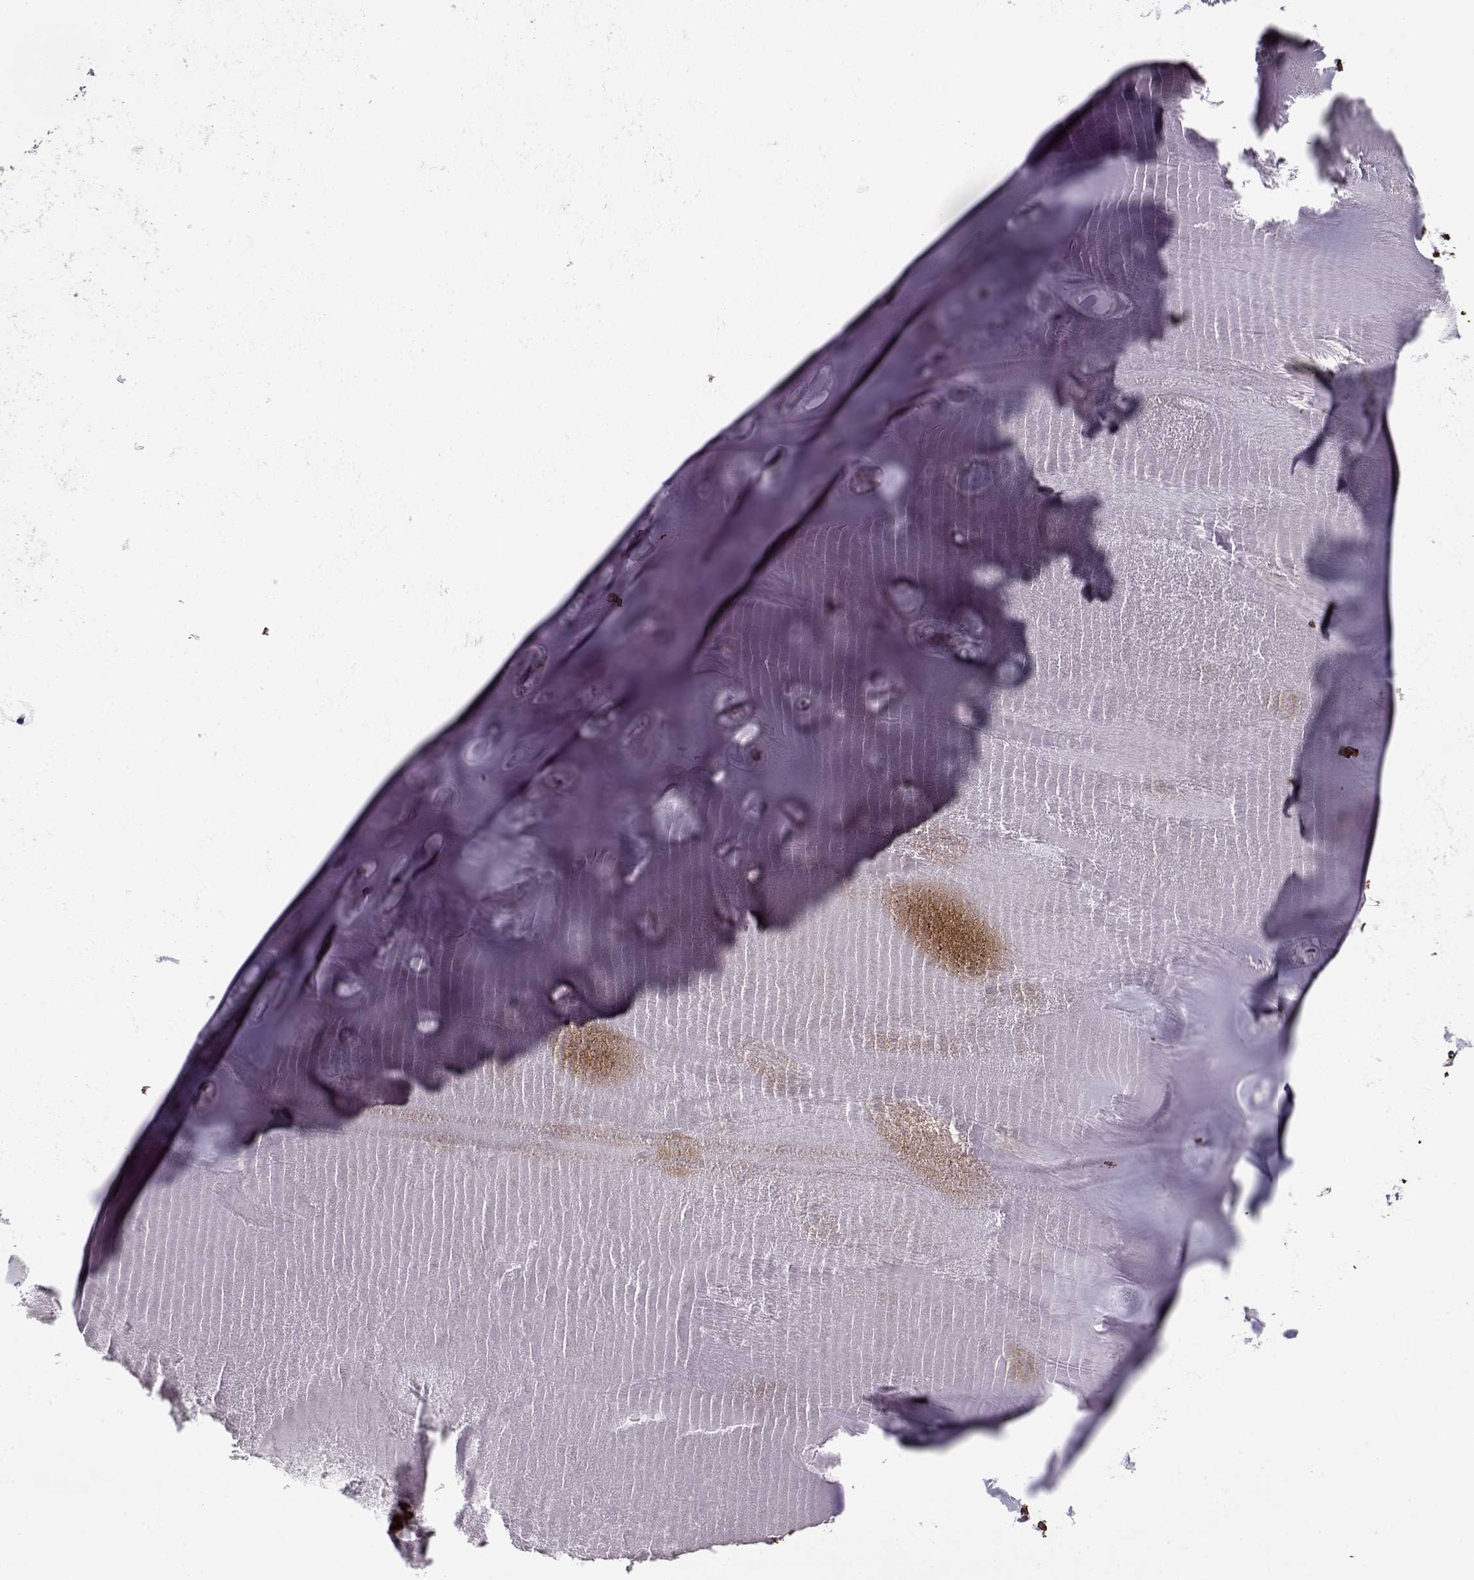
{"staining": {"intensity": "negative", "quantity": "none", "location": "none"}, "tissue": "soft tissue", "cell_type": "Chondrocytes", "image_type": "normal", "snomed": [{"axis": "morphology", "description": "Normal tissue, NOS"}, {"axis": "morphology", "description": "Squamous cell carcinoma, NOS"}, {"axis": "topography", "description": "Cartilage tissue"}, {"axis": "topography", "description": "Lung"}], "caption": "Immunohistochemistry (IHC) histopathology image of unremarkable soft tissue: soft tissue stained with DAB displays no significant protein positivity in chondrocytes.", "gene": "LUM", "patient": {"sex": "male", "age": 66}}